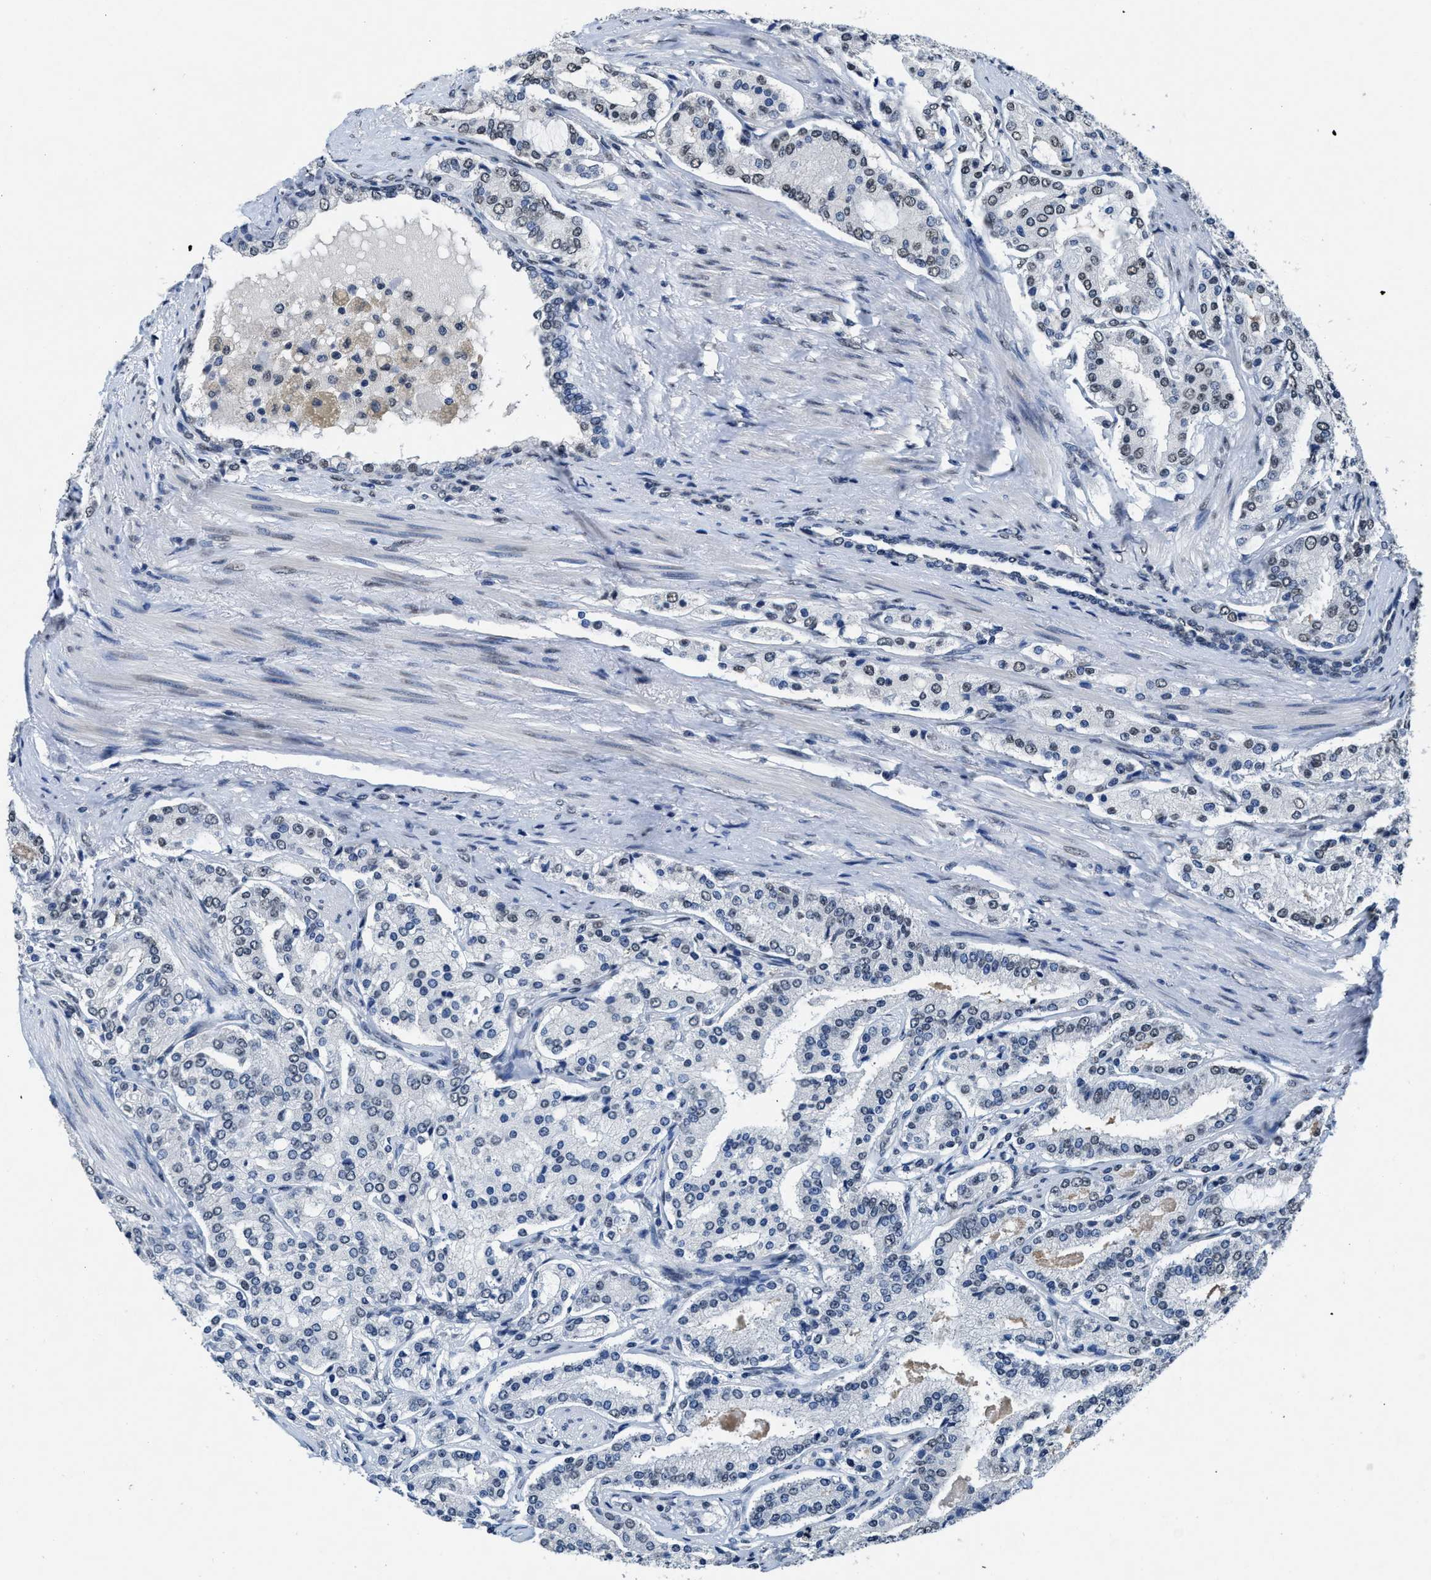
{"staining": {"intensity": "weak", "quantity": "<25%", "location": "nuclear"}, "tissue": "prostate cancer", "cell_type": "Tumor cells", "image_type": "cancer", "snomed": [{"axis": "morphology", "description": "Adenocarcinoma, Medium grade"}, {"axis": "topography", "description": "Prostate"}], "caption": "This is a micrograph of IHC staining of prostate cancer, which shows no positivity in tumor cells.", "gene": "SUPT16H", "patient": {"sex": "male", "age": 72}}